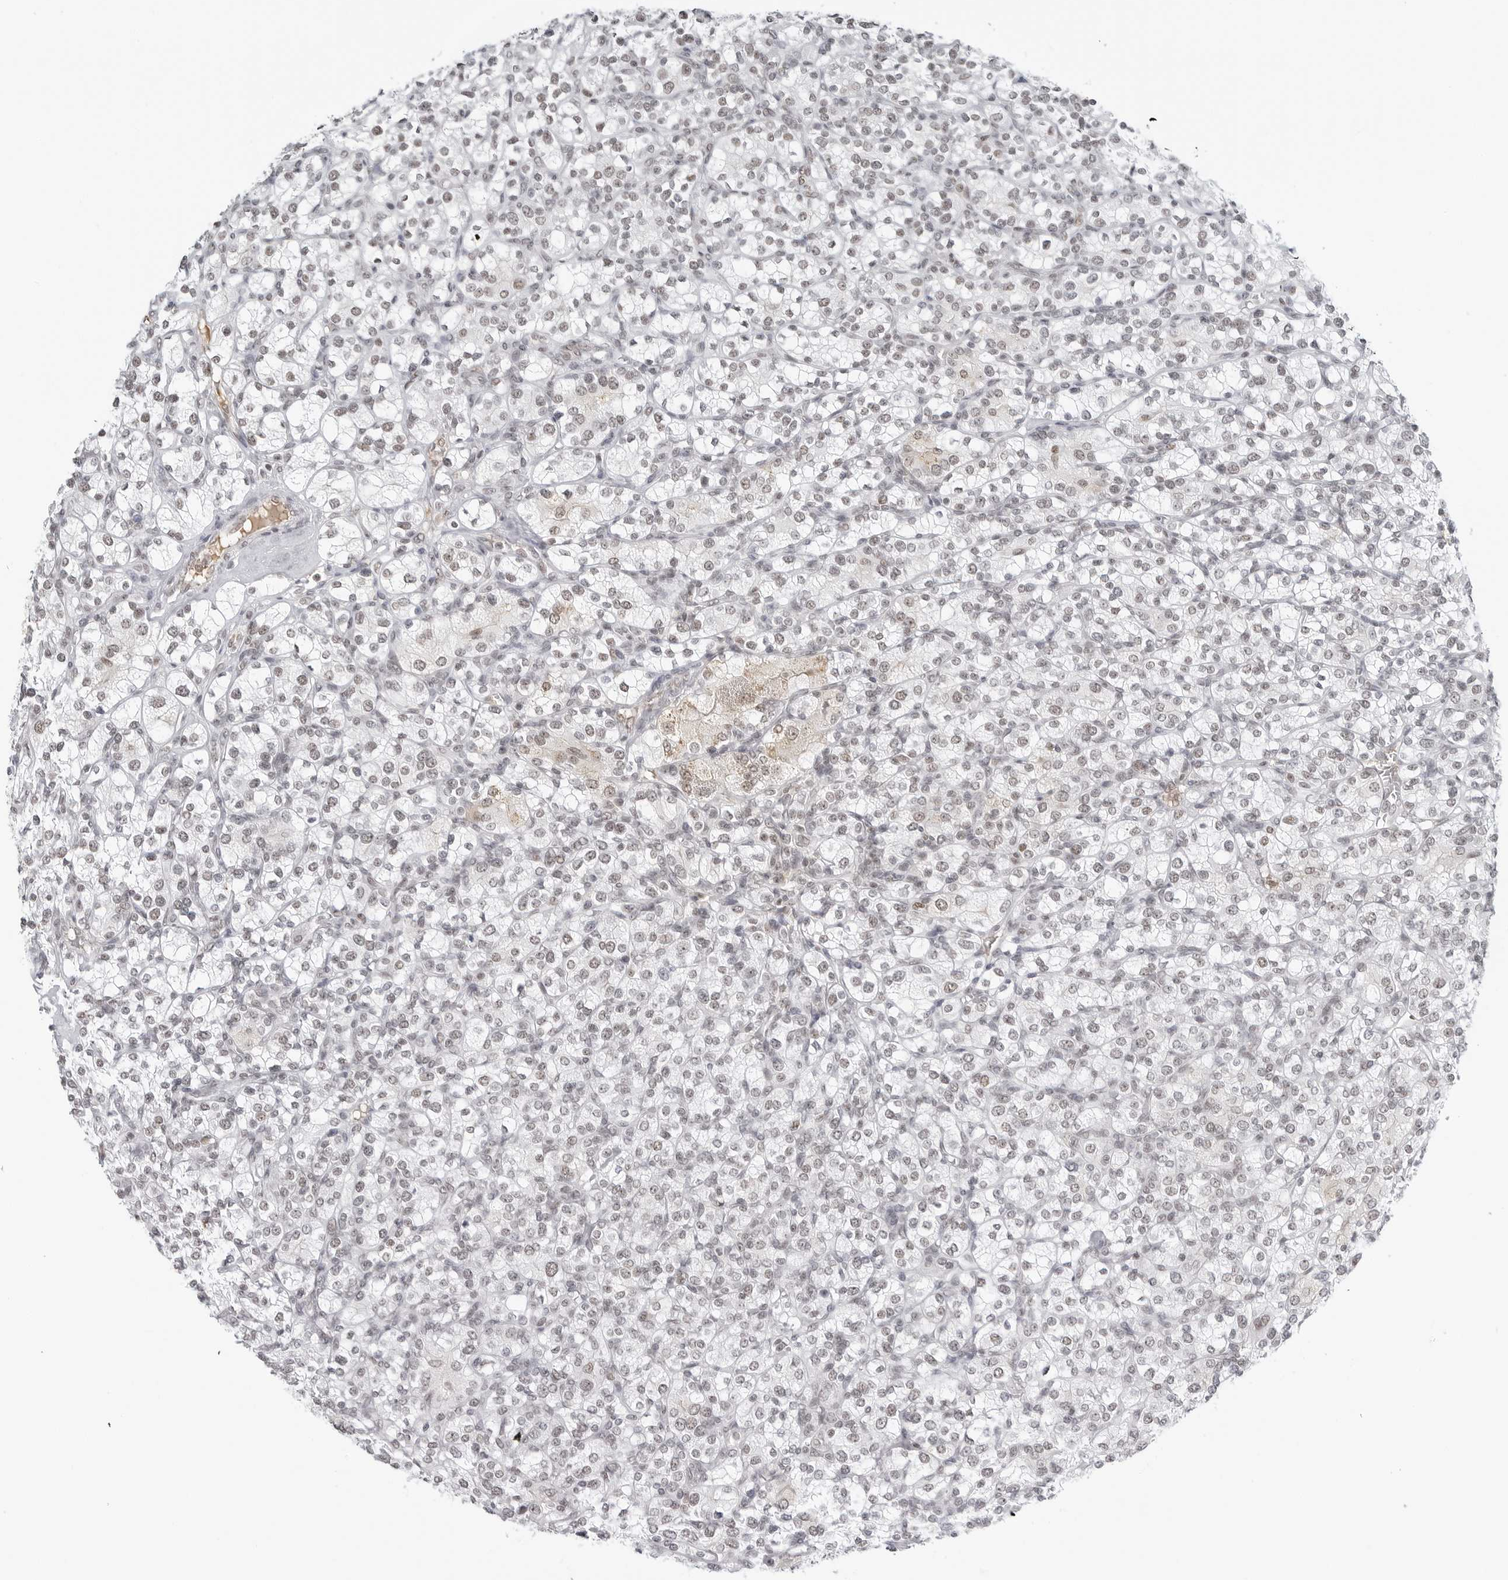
{"staining": {"intensity": "weak", "quantity": "<25%", "location": "nuclear"}, "tissue": "renal cancer", "cell_type": "Tumor cells", "image_type": "cancer", "snomed": [{"axis": "morphology", "description": "Adenocarcinoma, NOS"}, {"axis": "topography", "description": "Kidney"}], "caption": "The micrograph reveals no significant expression in tumor cells of renal cancer.", "gene": "WRAP53", "patient": {"sex": "male", "age": 77}}